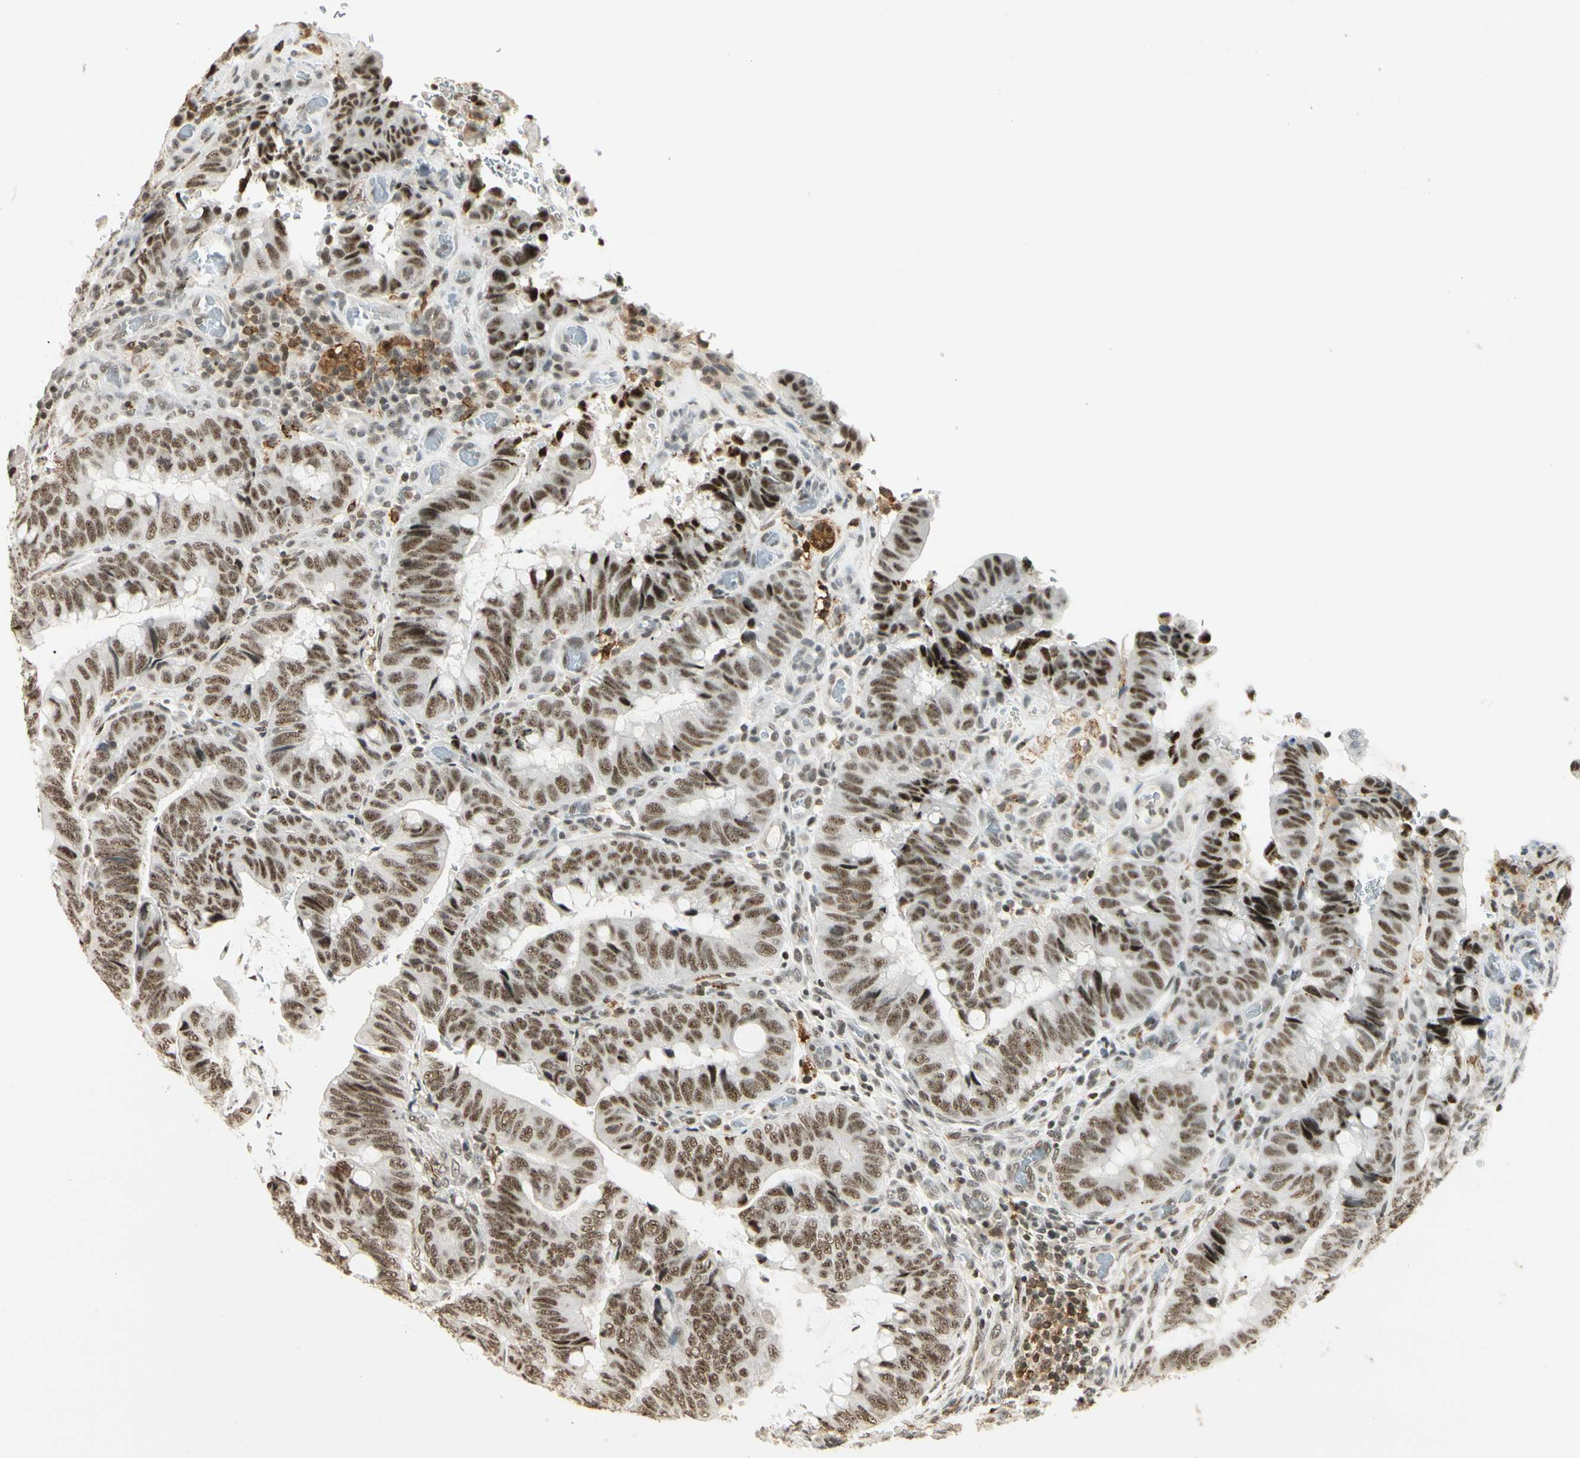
{"staining": {"intensity": "moderate", "quantity": ">75%", "location": "nuclear"}, "tissue": "colorectal cancer", "cell_type": "Tumor cells", "image_type": "cancer", "snomed": [{"axis": "morphology", "description": "Normal tissue, NOS"}, {"axis": "morphology", "description": "Adenocarcinoma, NOS"}, {"axis": "topography", "description": "Rectum"}, {"axis": "topography", "description": "Peripheral nerve tissue"}], "caption": "Human colorectal adenocarcinoma stained with a protein marker exhibits moderate staining in tumor cells.", "gene": "FER", "patient": {"sex": "male", "age": 92}}